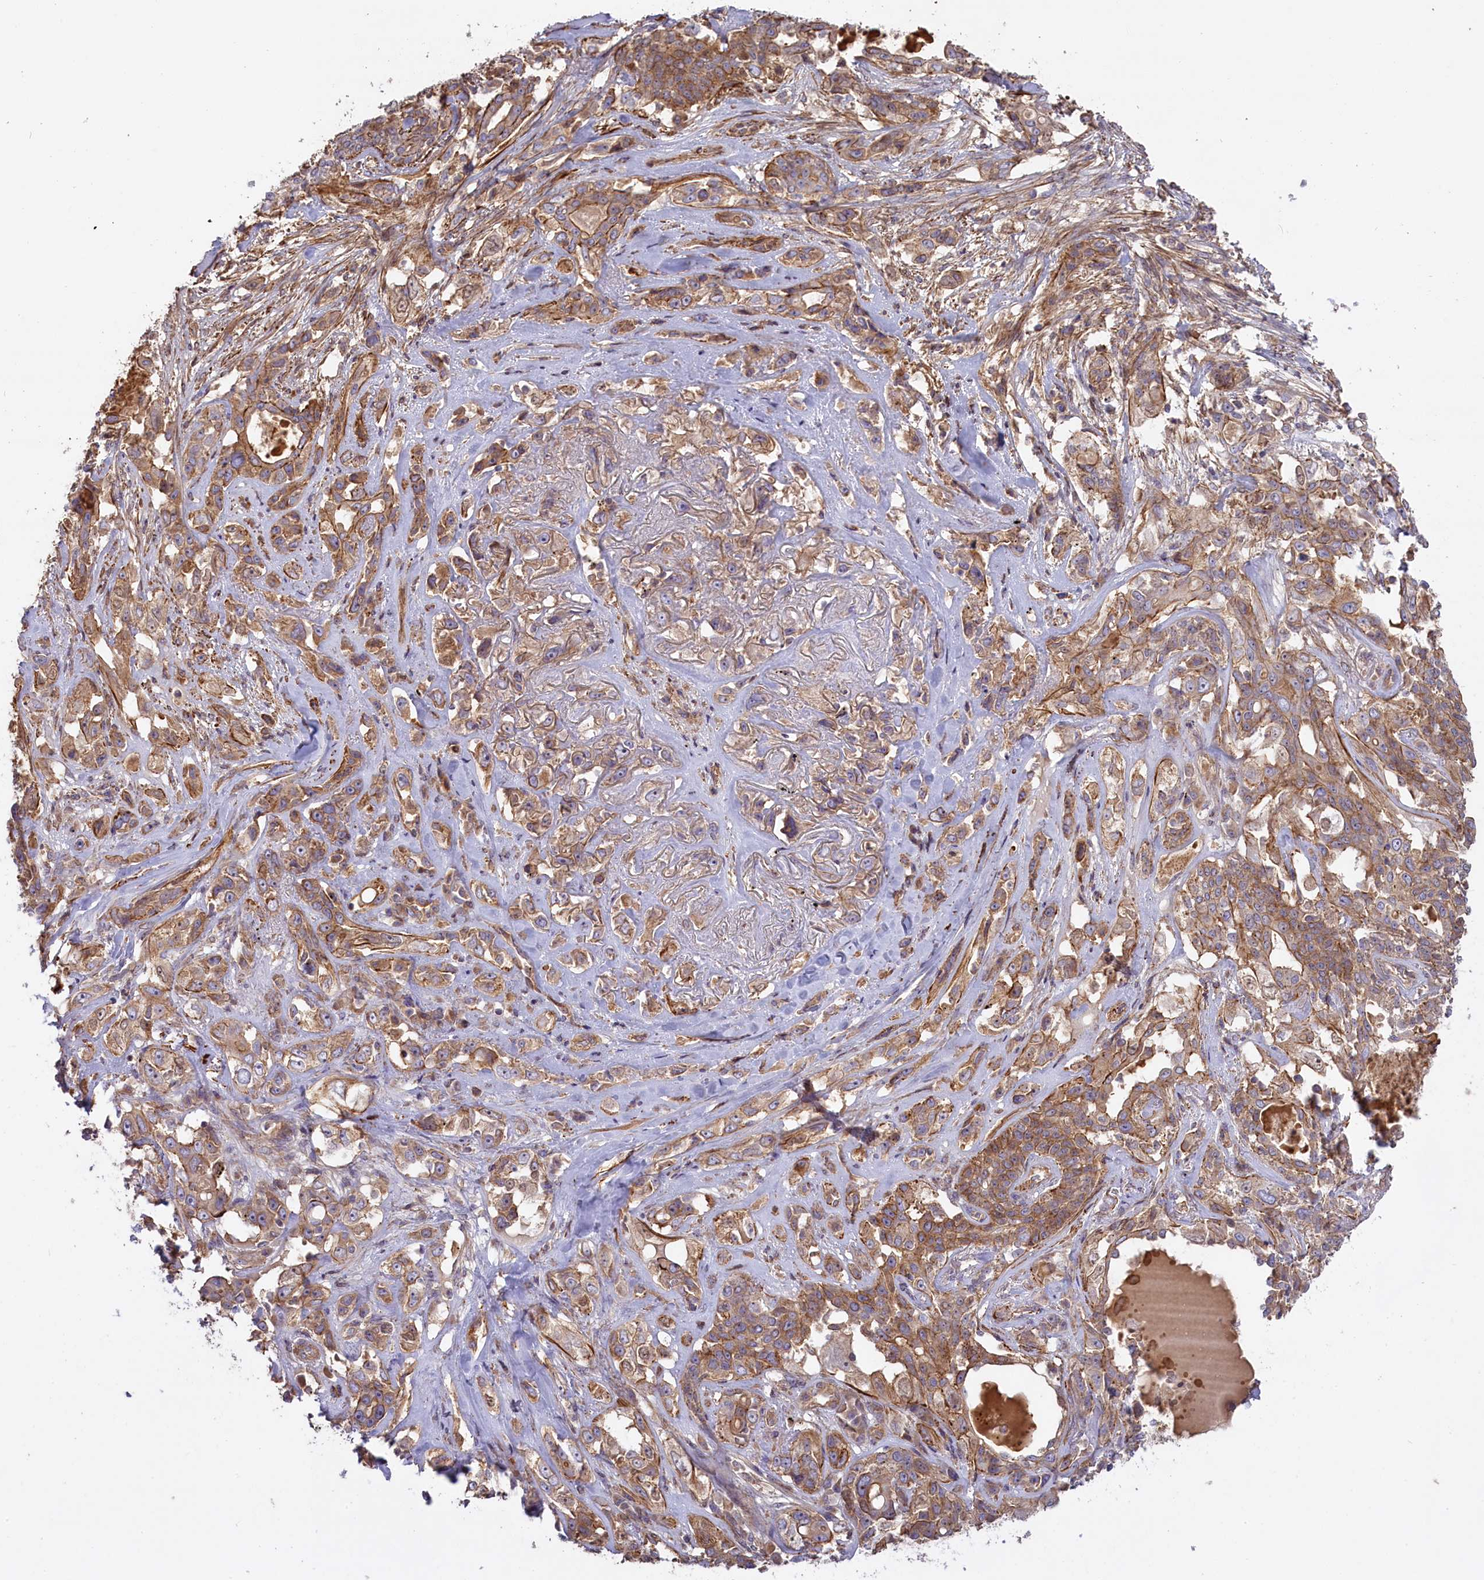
{"staining": {"intensity": "moderate", "quantity": ">75%", "location": "cytoplasmic/membranous"}, "tissue": "lung cancer", "cell_type": "Tumor cells", "image_type": "cancer", "snomed": [{"axis": "morphology", "description": "Squamous cell carcinoma, NOS"}, {"axis": "topography", "description": "Lung"}], "caption": "An immunohistochemistry (IHC) image of tumor tissue is shown. Protein staining in brown labels moderate cytoplasmic/membranous positivity in lung cancer within tumor cells. The protein of interest is stained brown, and the nuclei are stained in blue (DAB IHC with brightfield microscopy, high magnification).", "gene": "FUZ", "patient": {"sex": "female", "age": 70}}